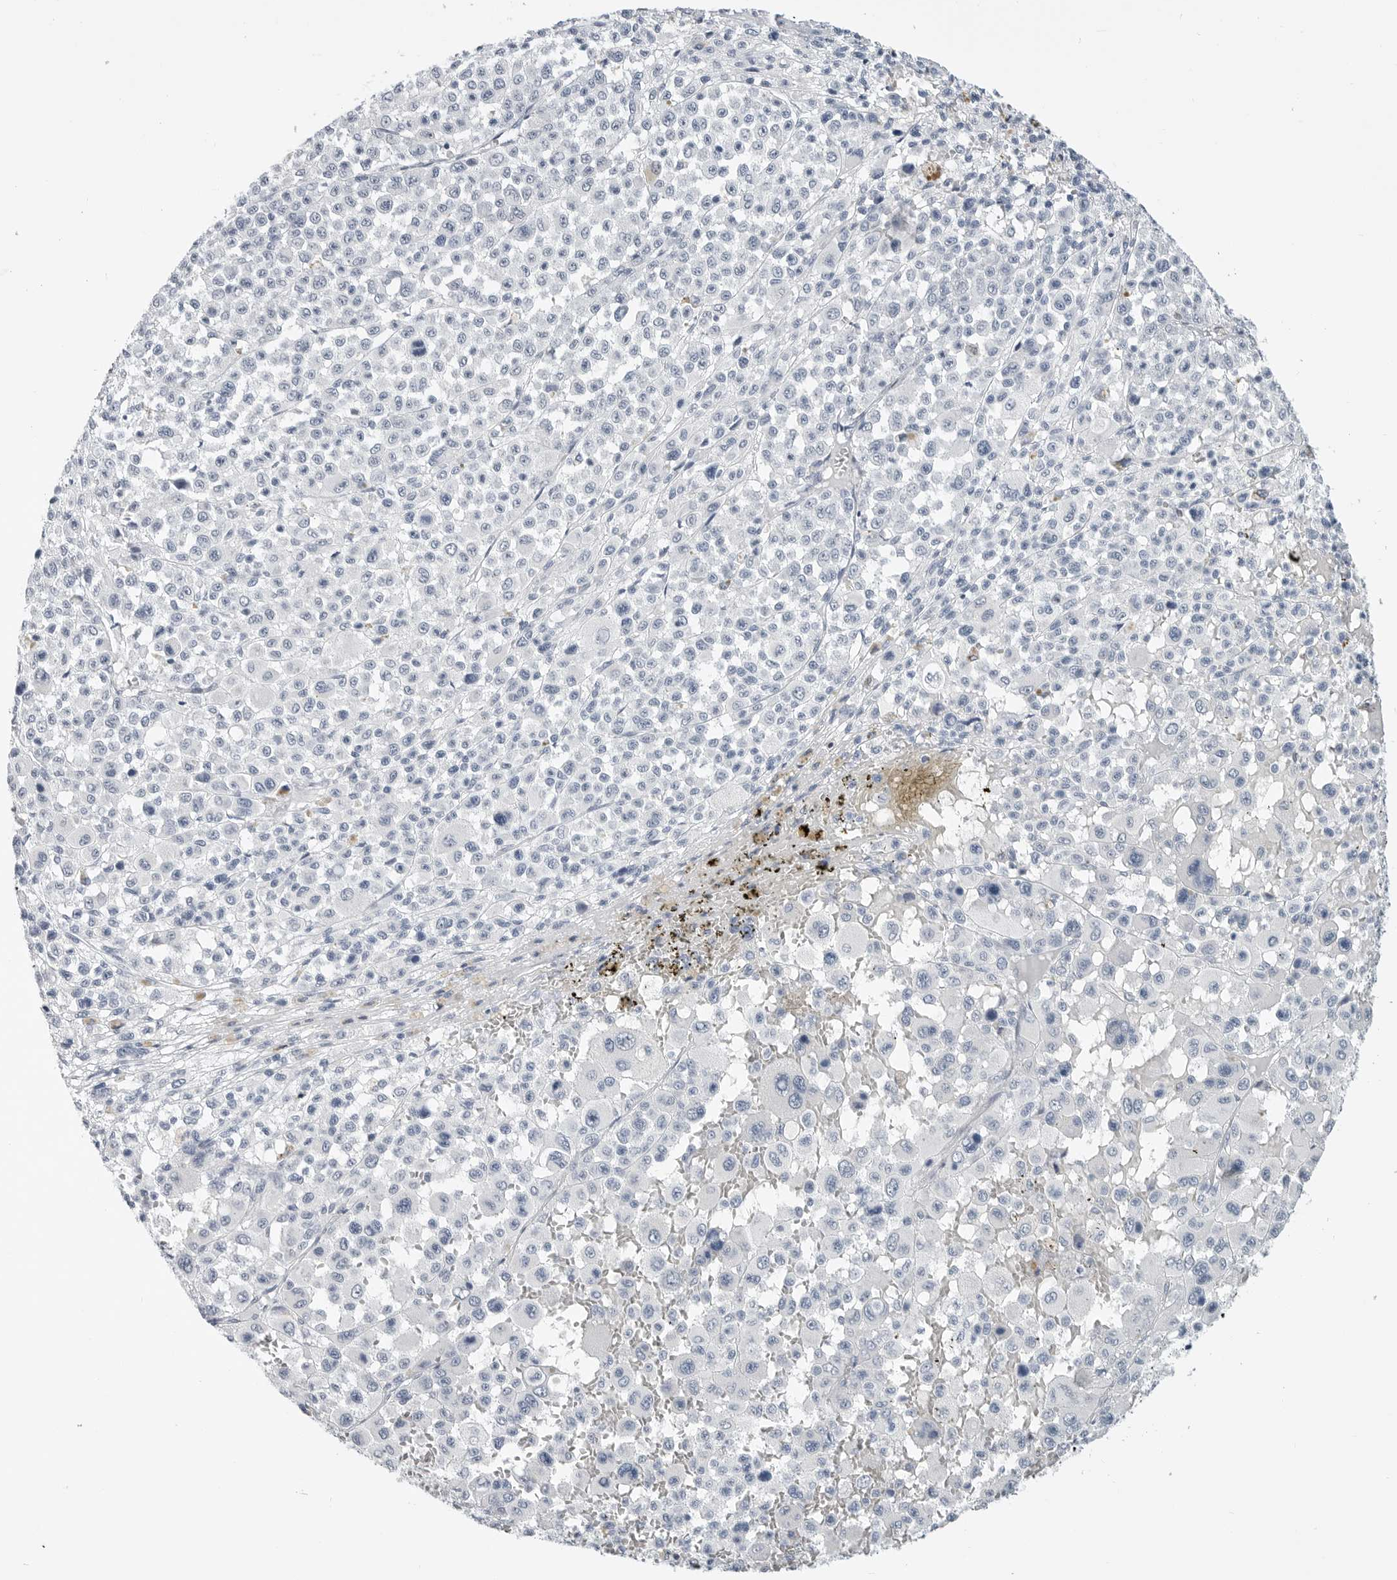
{"staining": {"intensity": "negative", "quantity": "none", "location": "none"}, "tissue": "melanoma", "cell_type": "Tumor cells", "image_type": "cancer", "snomed": [{"axis": "morphology", "description": "Malignant melanoma, Metastatic site"}, {"axis": "topography", "description": "Skin"}], "caption": "The histopathology image demonstrates no staining of tumor cells in melanoma.", "gene": "PLN", "patient": {"sex": "female", "age": 74}}